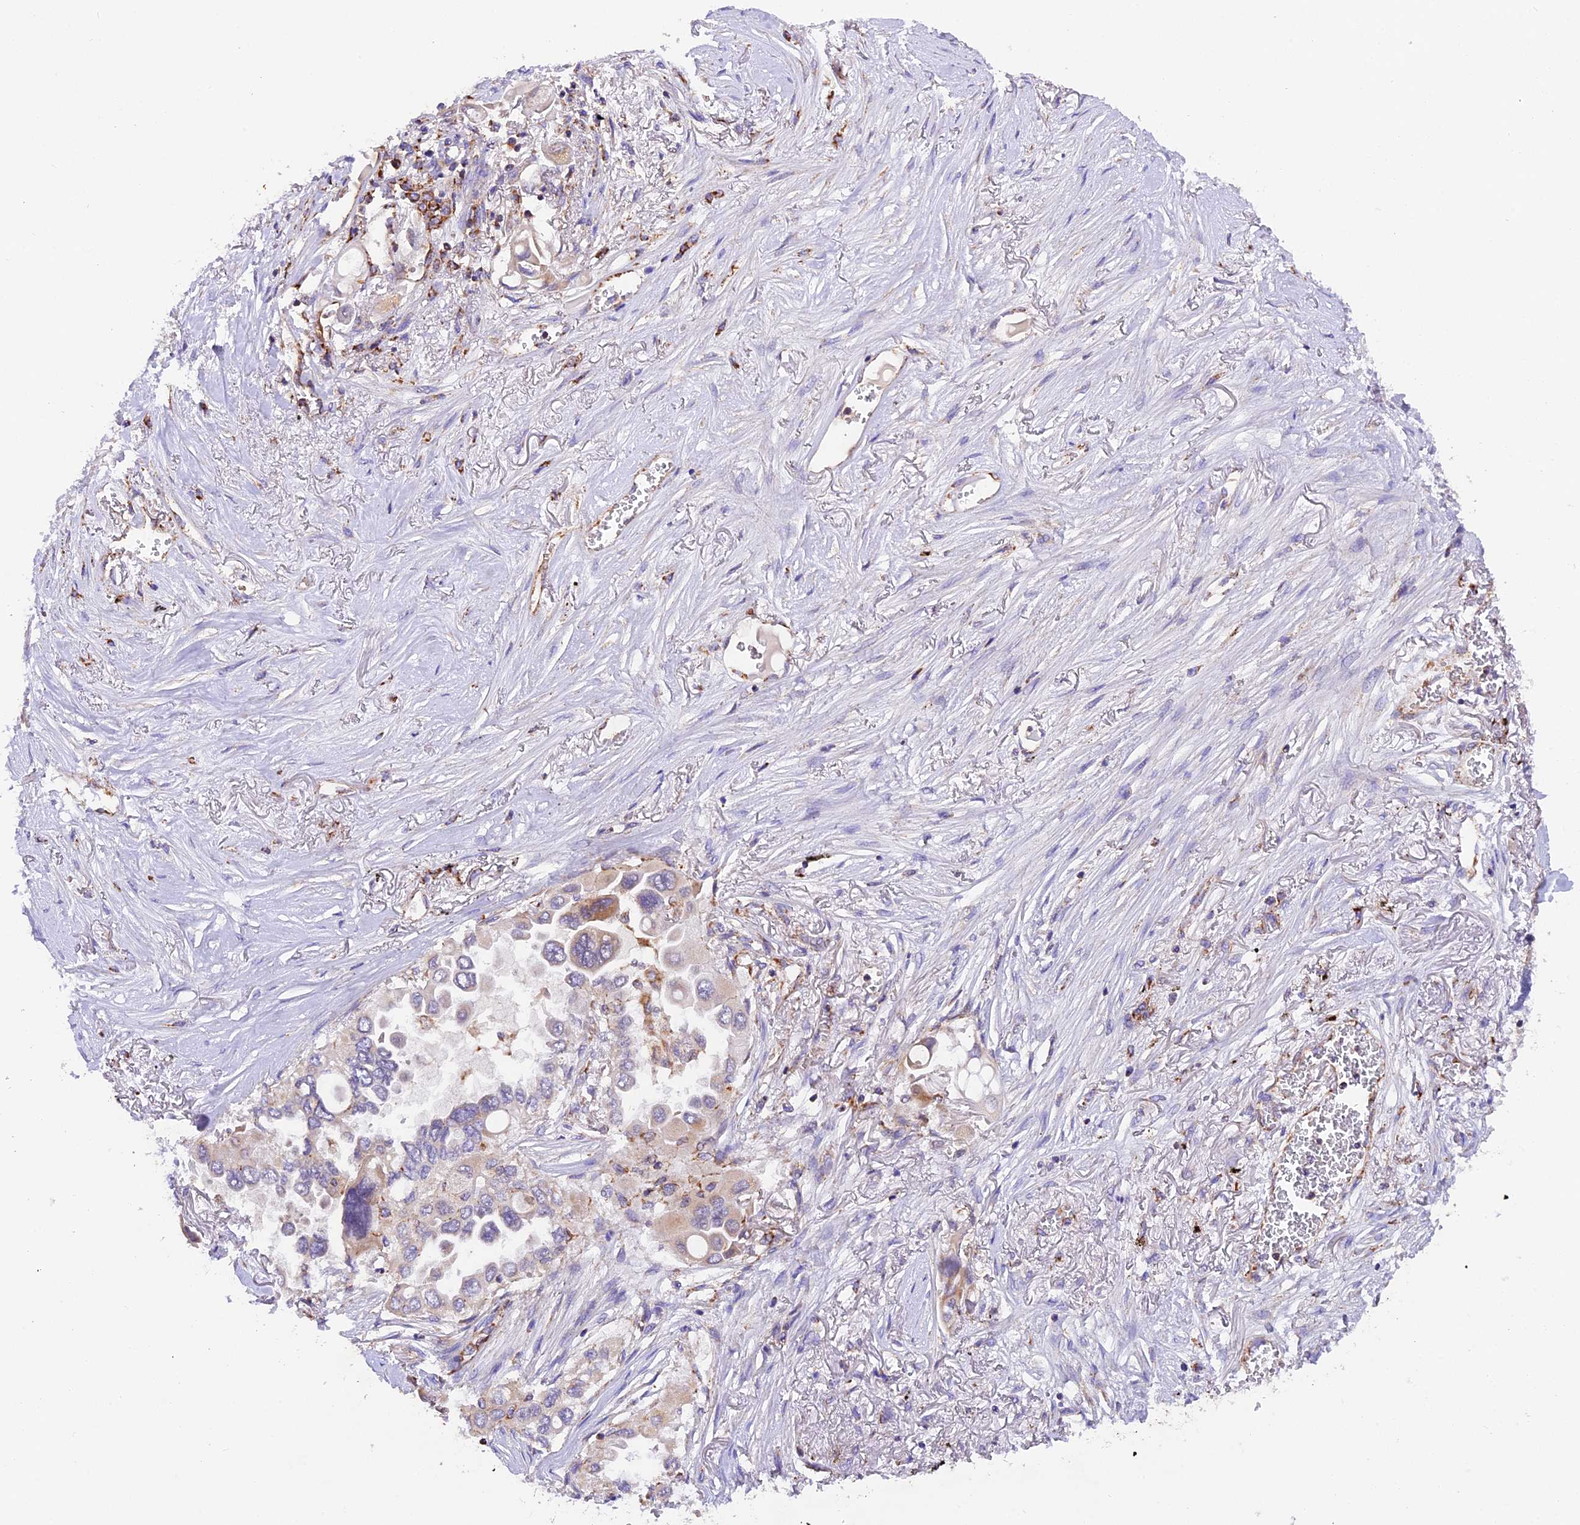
{"staining": {"intensity": "moderate", "quantity": "<25%", "location": "cytoplasmic/membranous"}, "tissue": "lung cancer", "cell_type": "Tumor cells", "image_type": "cancer", "snomed": [{"axis": "morphology", "description": "Adenocarcinoma, NOS"}, {"axis": "topography", "description": "Lung"}], "caption": "IHC (DAB) staining of human lung cancer exhibits moderate cytoplasmic/membranous protein expression in about <25% of tumor cells.", "gene": "NDUFA8", "patient": {"sex": "female", "age": 76}}